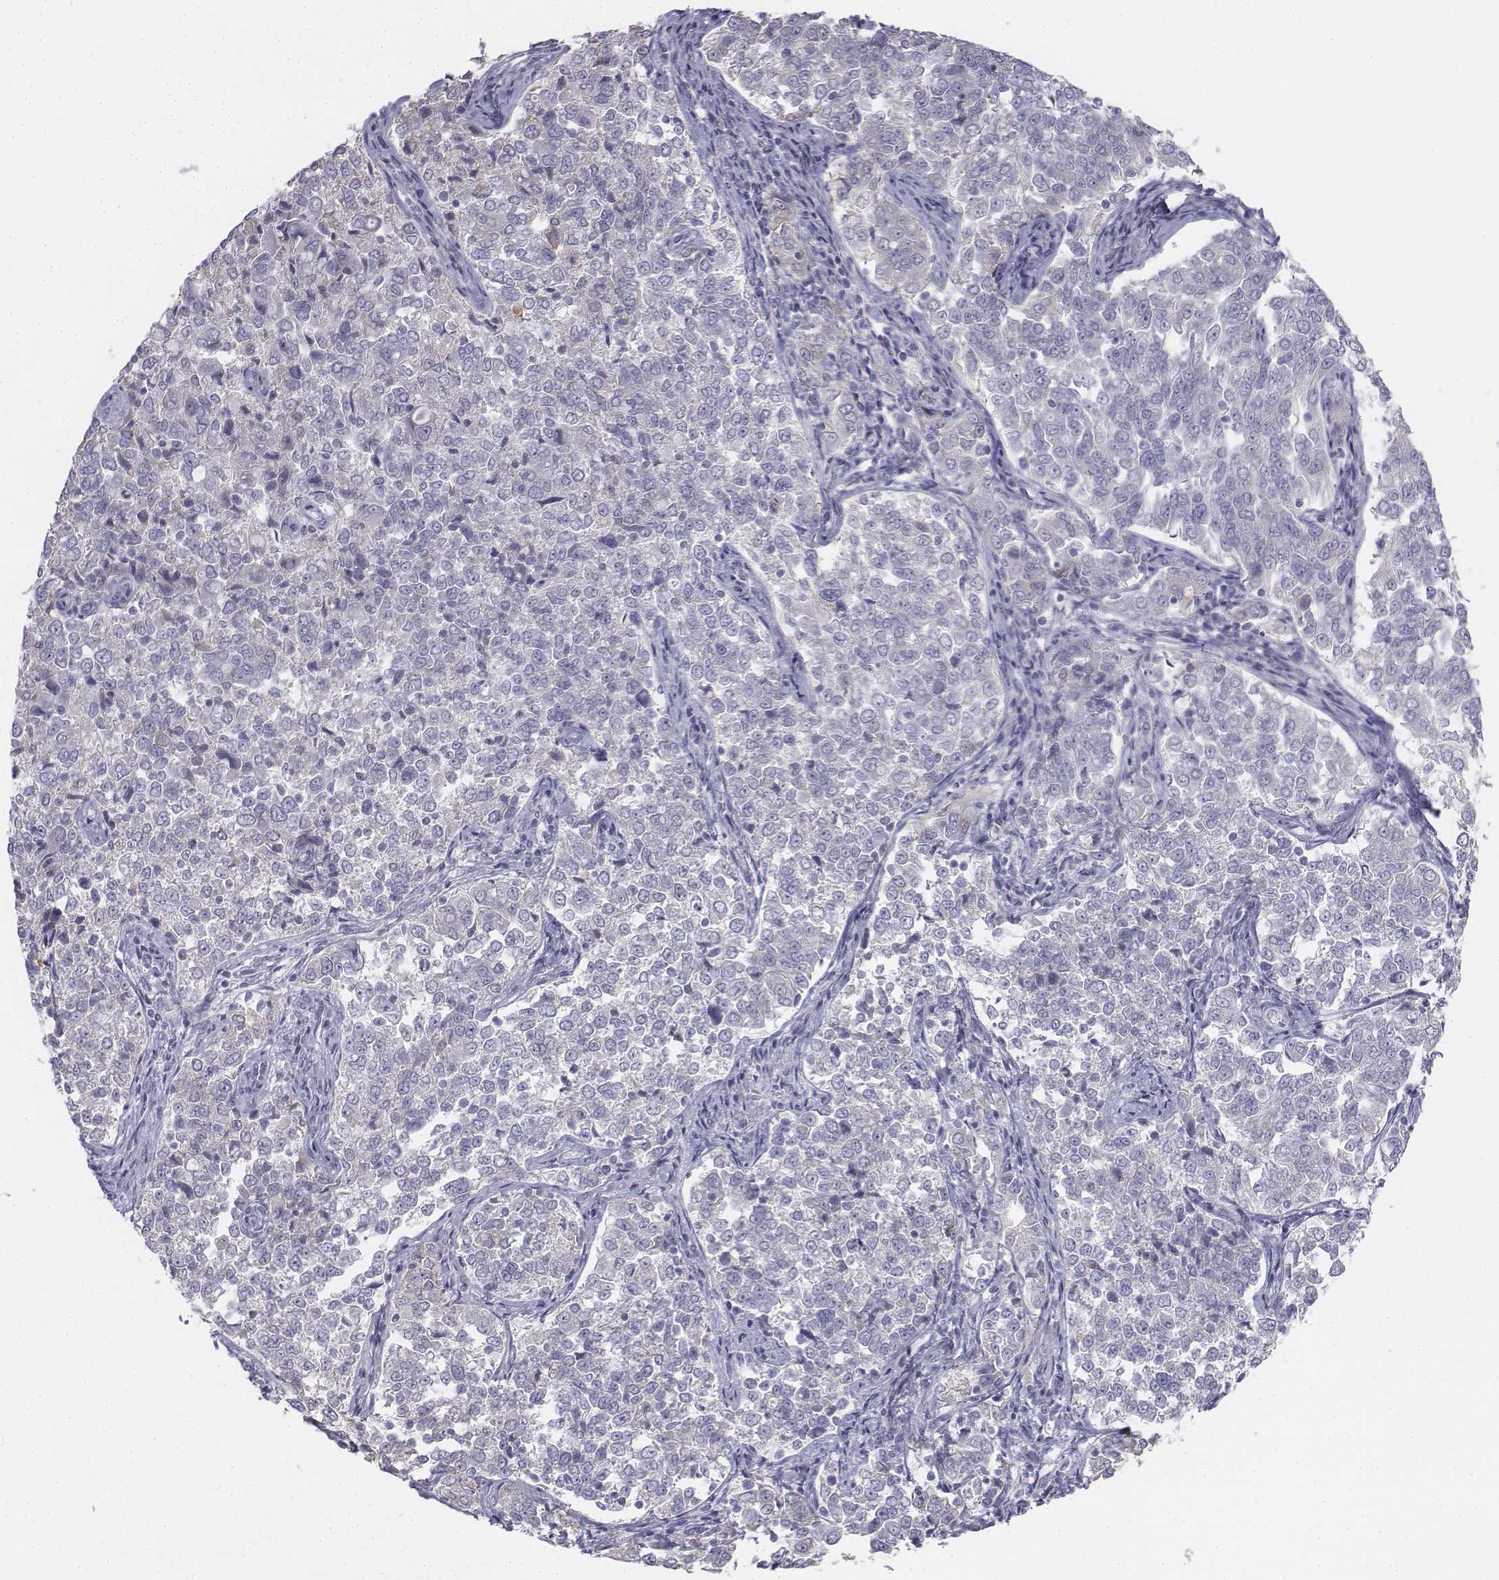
{"staining": {"intensity": "negative", "quantity": "none", "location": "none"}, "tissue": "endometrial cancer", "cell_type": "Tumor cells", "image_type": "cancer", "snomed": [{"axis": "morphology", "description": "Adenocarcinoma, NOS"}, {"axis": "topography", "description": "Endometrium"}], "caption": "This is an immunohistochemistry histopathology image of endometrial adenocarcinoma. There is no staining in tumor cells.", "gene": "PENK", "patient": {"sex": "female", "age": 43}}